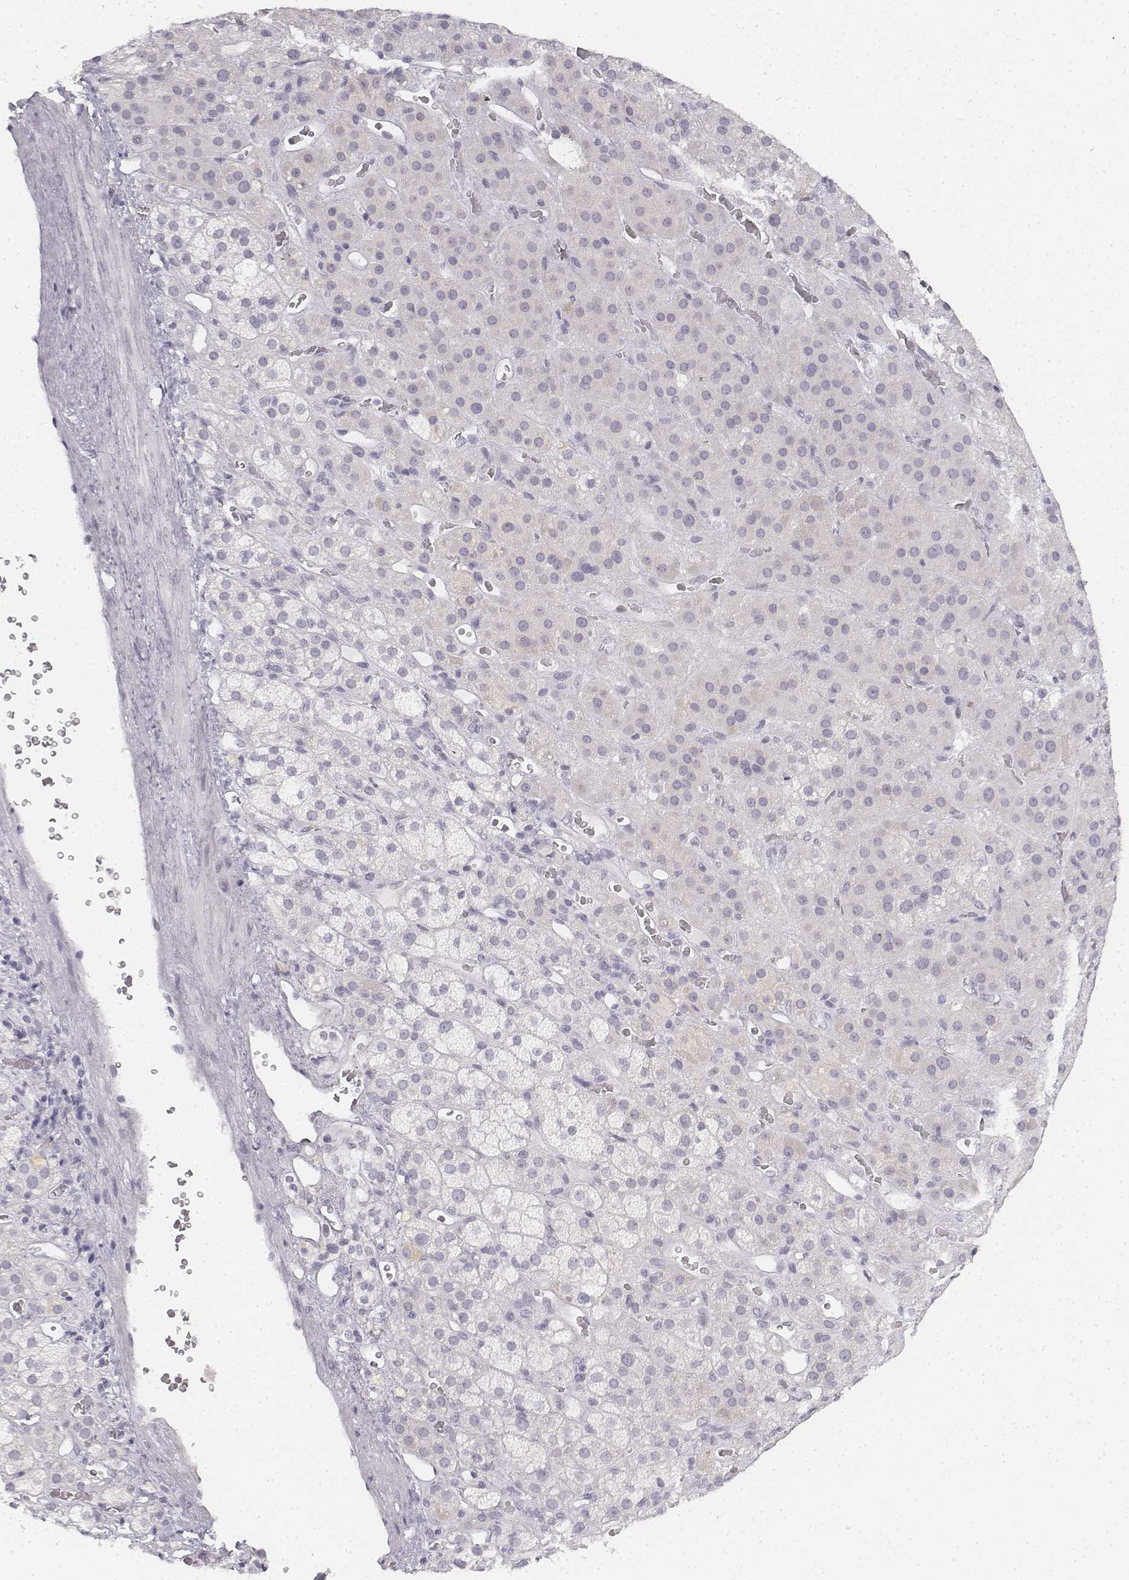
{"staining": {"intensity": "negative", "quantity": "none", "location": "none"}, "tissue": "adrenal gland", "cell_type": "Glandular cells", "image_type": "normal", "snomed": [{"axis": "morphology", "description": "Normal tissue, NOS"}, {"axis": "topography", "description": "Adrenal gland"}], "caption": "An image of adrenal gland stained for a protein demonstrates no brown staining in glandular cells.", "gene": "KRTAP2", "patient": {"sex": "male", "age": 57}}